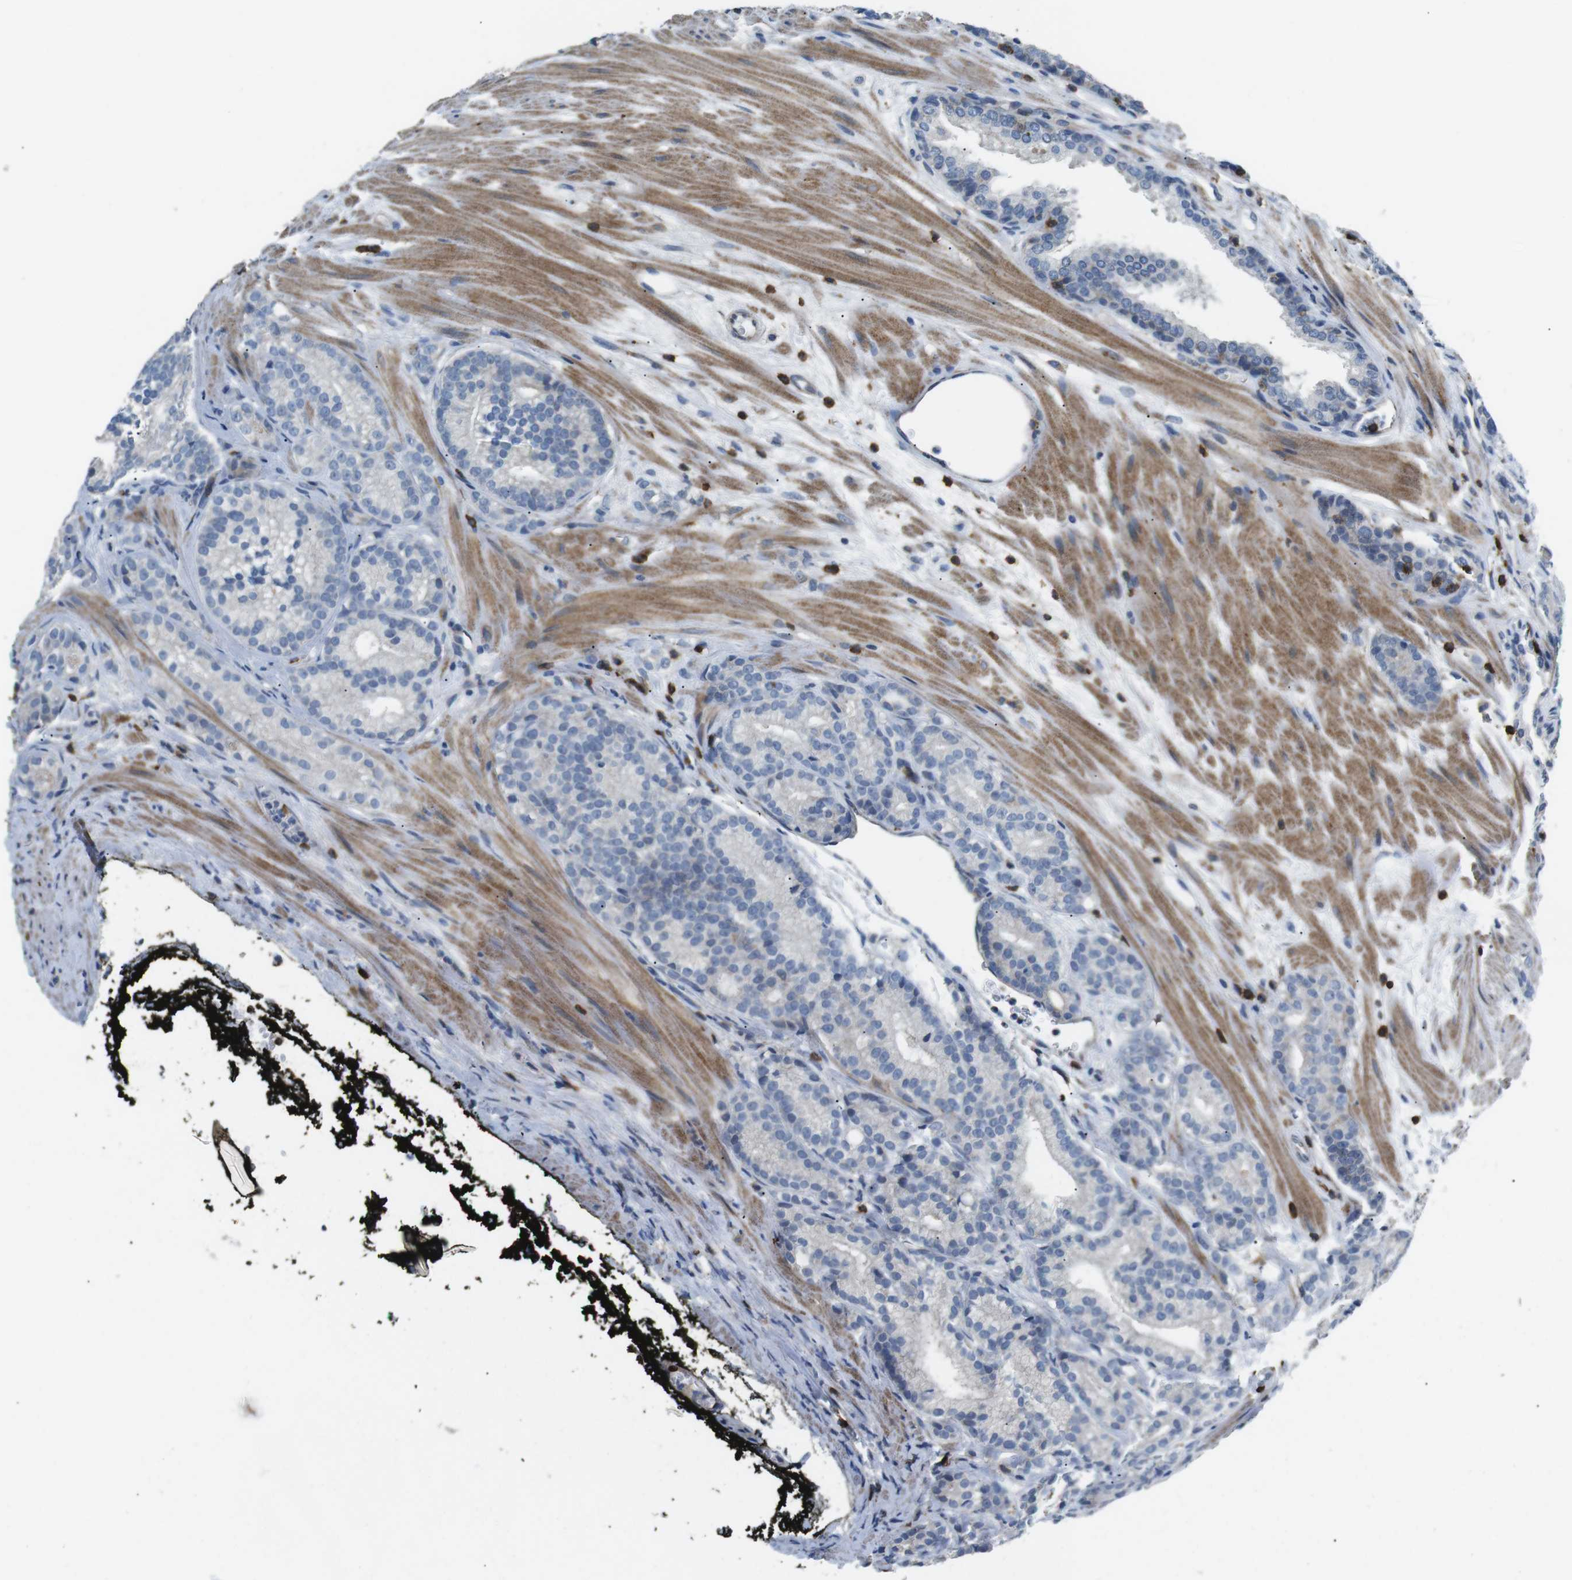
{"staining": {"intensity": "negative", "quantity": "none", "location": "none"}, "tissue": "prostate cancer", "cell_type": "Tumor cells", "image_type": "cancer", "snomed": [{"axis": "morphology", "description": "Adenocarcinoma, High grade"}, {"axis": "topography", "description": "Prostate"}], "caption": "Tumor cells are negative for protein expression in human prostate cancer. (DAB (3,3'-diaminobenzidine) IHC with hematoxylin counter stain).", "gene": "CD6", "patient": {"sex": "male", "age": 61}}